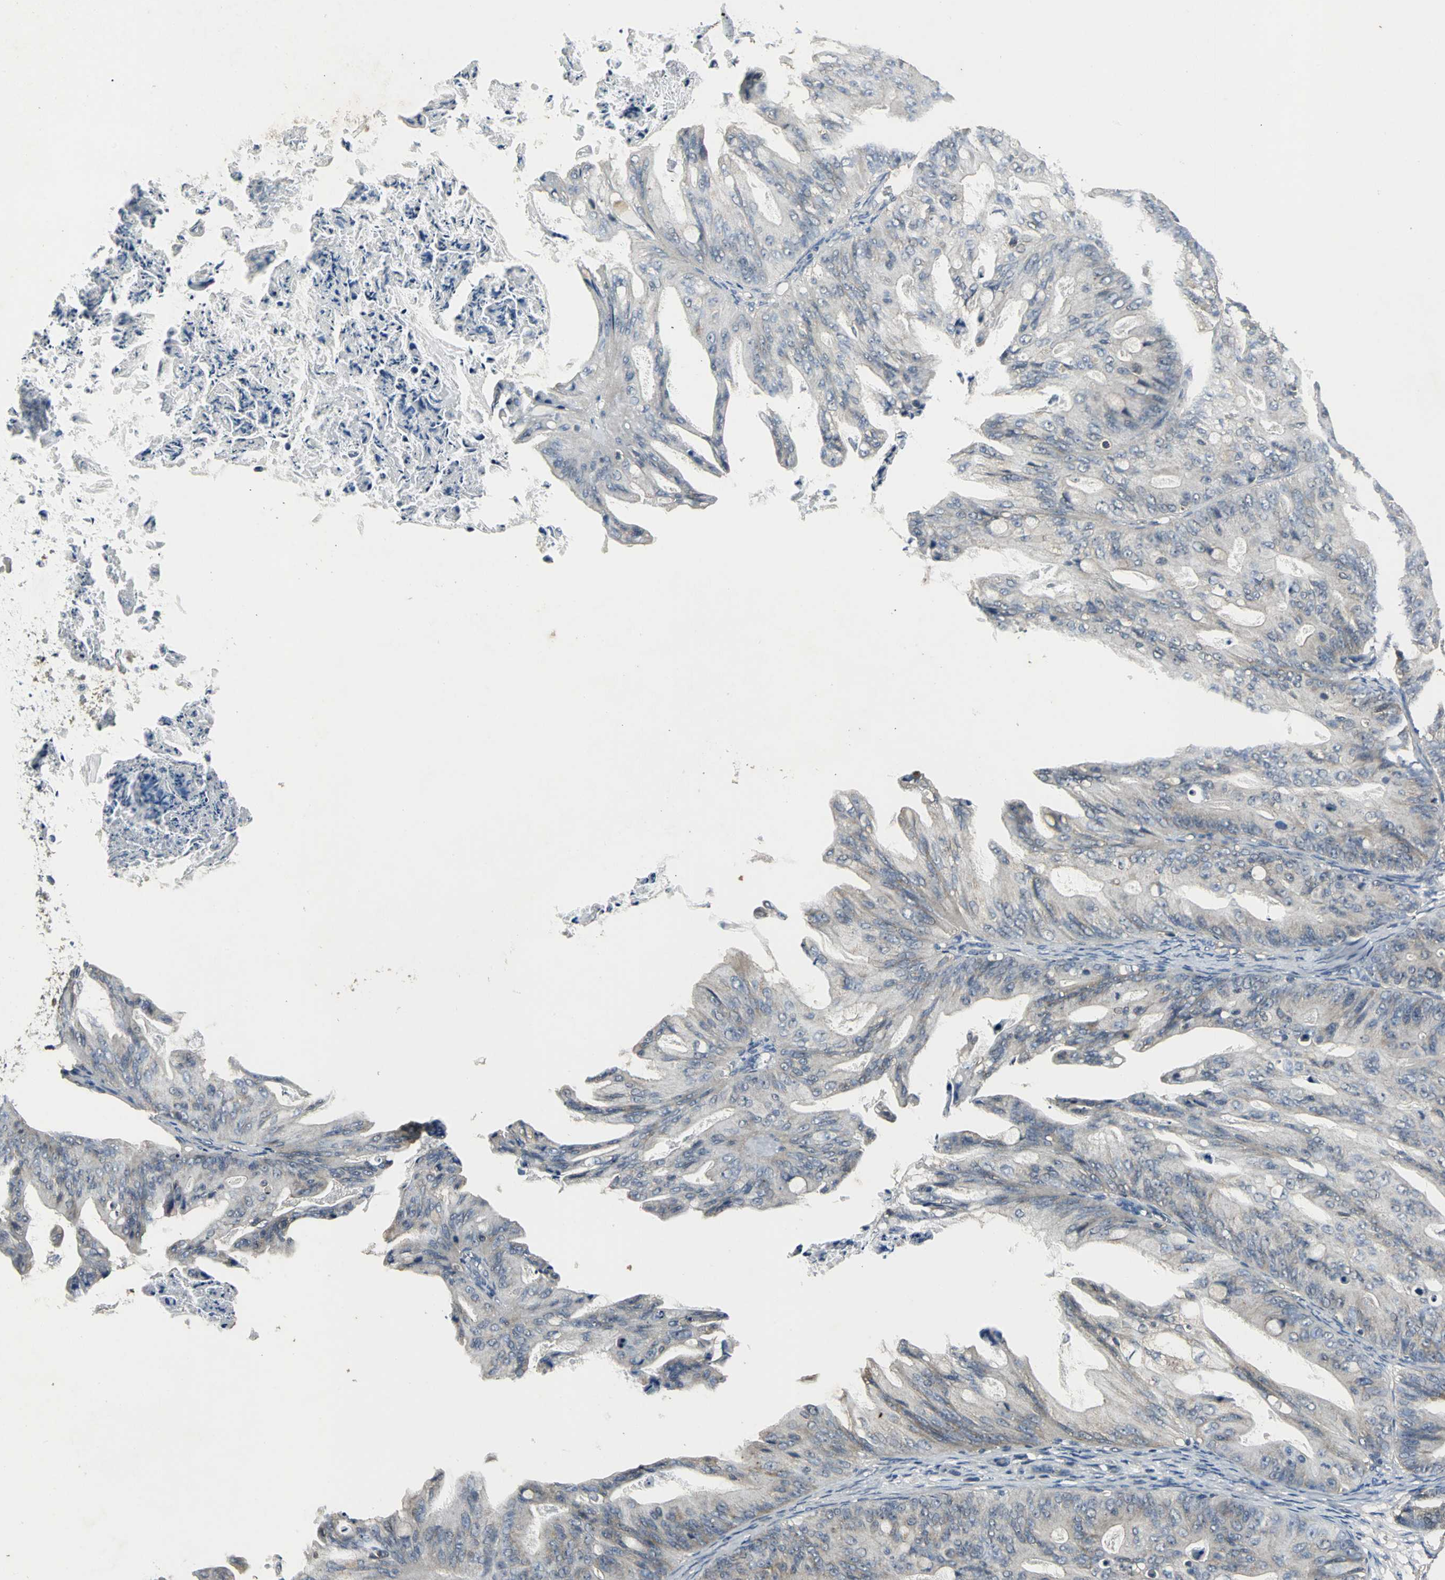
{"staining": {"intensity": "weak", "quantity": "25%-75%", "location": "cytoplasmic/membranous"}, "tissue": "ovarian cancer", "cell_type": "Tumor cells", "image_type": "cancer", "snomed": [{"axis": "morphology", "description": "Cystadenocarcinoma, mucinous, NOS"}, {"axis": "topography", "description": "Ovary"}], "caption": "This is a photomicrograph of immunohistochemistry (IHC) staining of mucinous cystadenocarcinoma (ovarian), which shows weak positivity in the cytoplasmic/membranous of tumor cells.", "gene": "IRF3", "patient": {"sex": "female", "age": 36}}